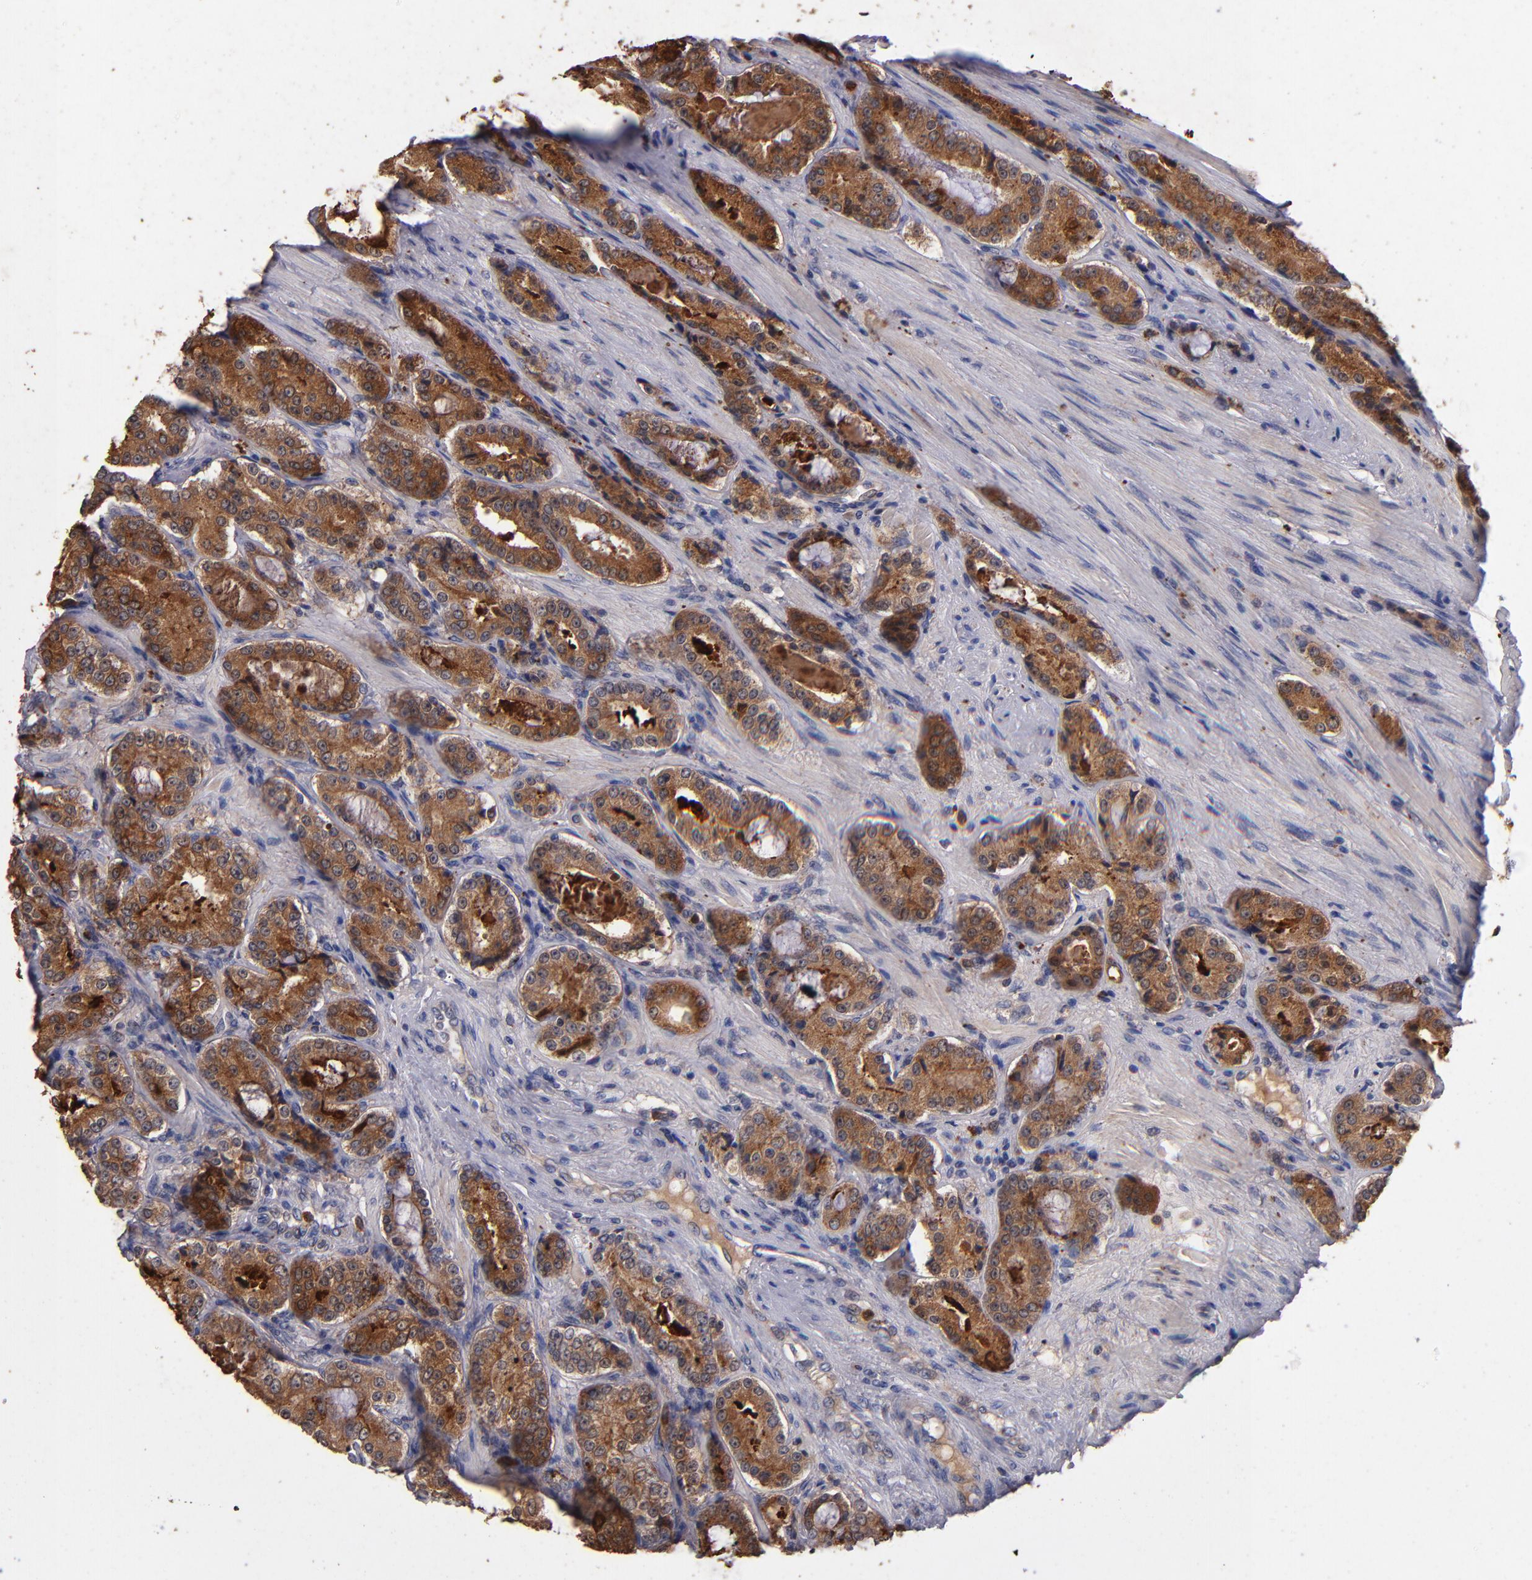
{"staining": {"intensity": "strong", "quantity": ">75%", "location": "cytoplasmic/membranous"}, "tissue": "prostate cancer", "cell_type": "Tumor cells", "image_type": "cancer", "snomed": [{"axis": "morphology", "description": "Adenocarcinoma, High grade"}, {"axis": "topography", "description": "Prostate"}], "caption": "A high-resolution photomicrograph shows immunohistochemistry staining of prostate adenocarcinoma (high-grade), which reveals strong cytoplasmic/membranous expression in about >75% of tumor cells.", "gene": "TTLL12", "patient": {"sex": "male", "age": 72}}